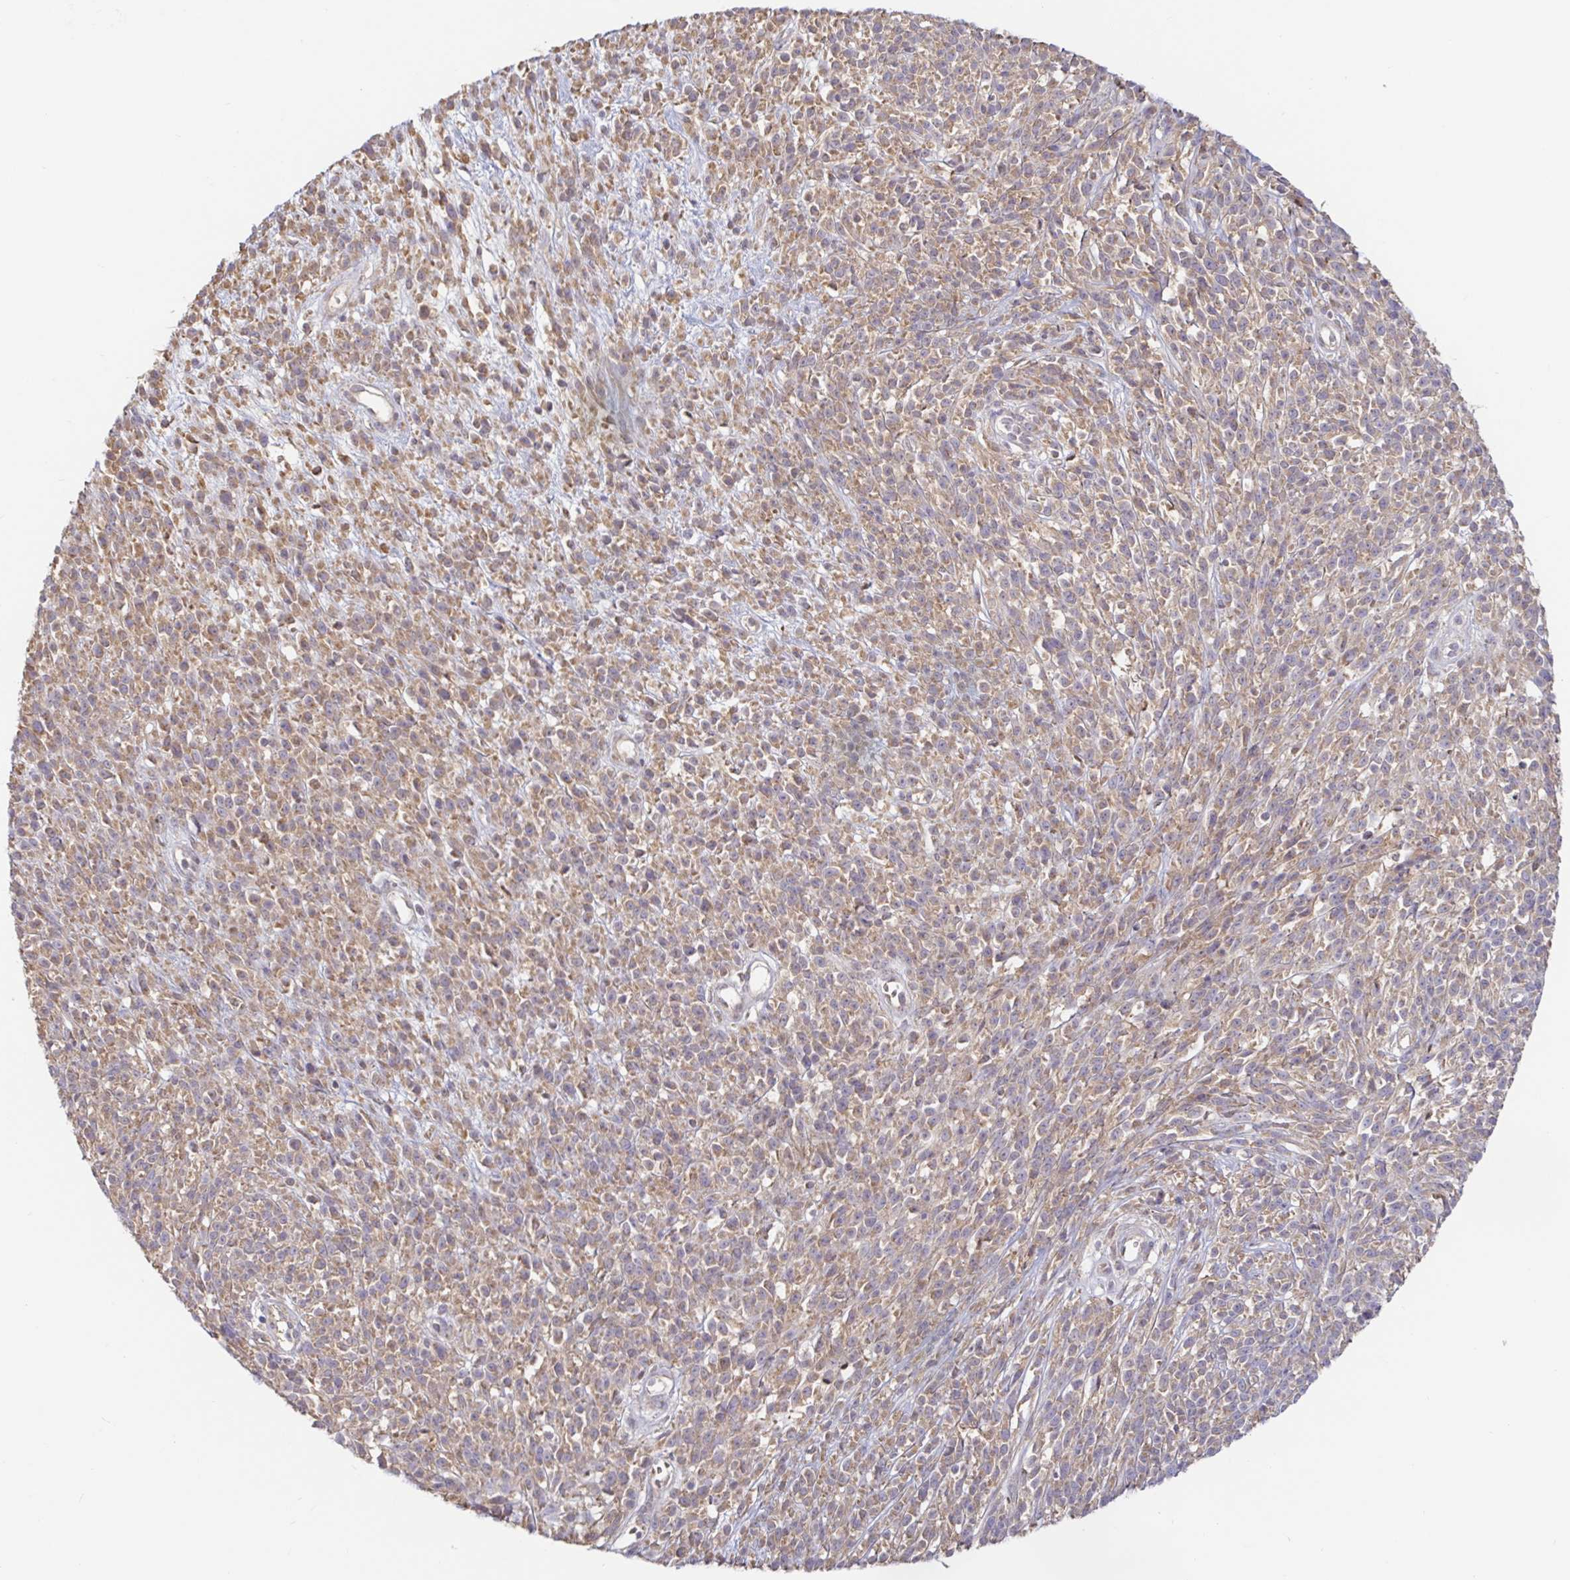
{"staining": {"intensity": "weak", "quantity": ">75%", "location": "cytoplasmic/membranous"}, "tissue": "melanoma", "cell_type": "Tumor cells", "image_type": "cancer", "snomed": [{"axis": "morphology", "description": "Malignant melanoma, NOS"}, {"axis": "topography", "description": "Skin"}, {"axis": "topography", "description": "Skin of trunk"}], "caption": "Human melanoma stained with a protein marker shows weak staining in tumor cells.", "gene": "LARP1", "patient": {"sex": "male", "age": 74}}